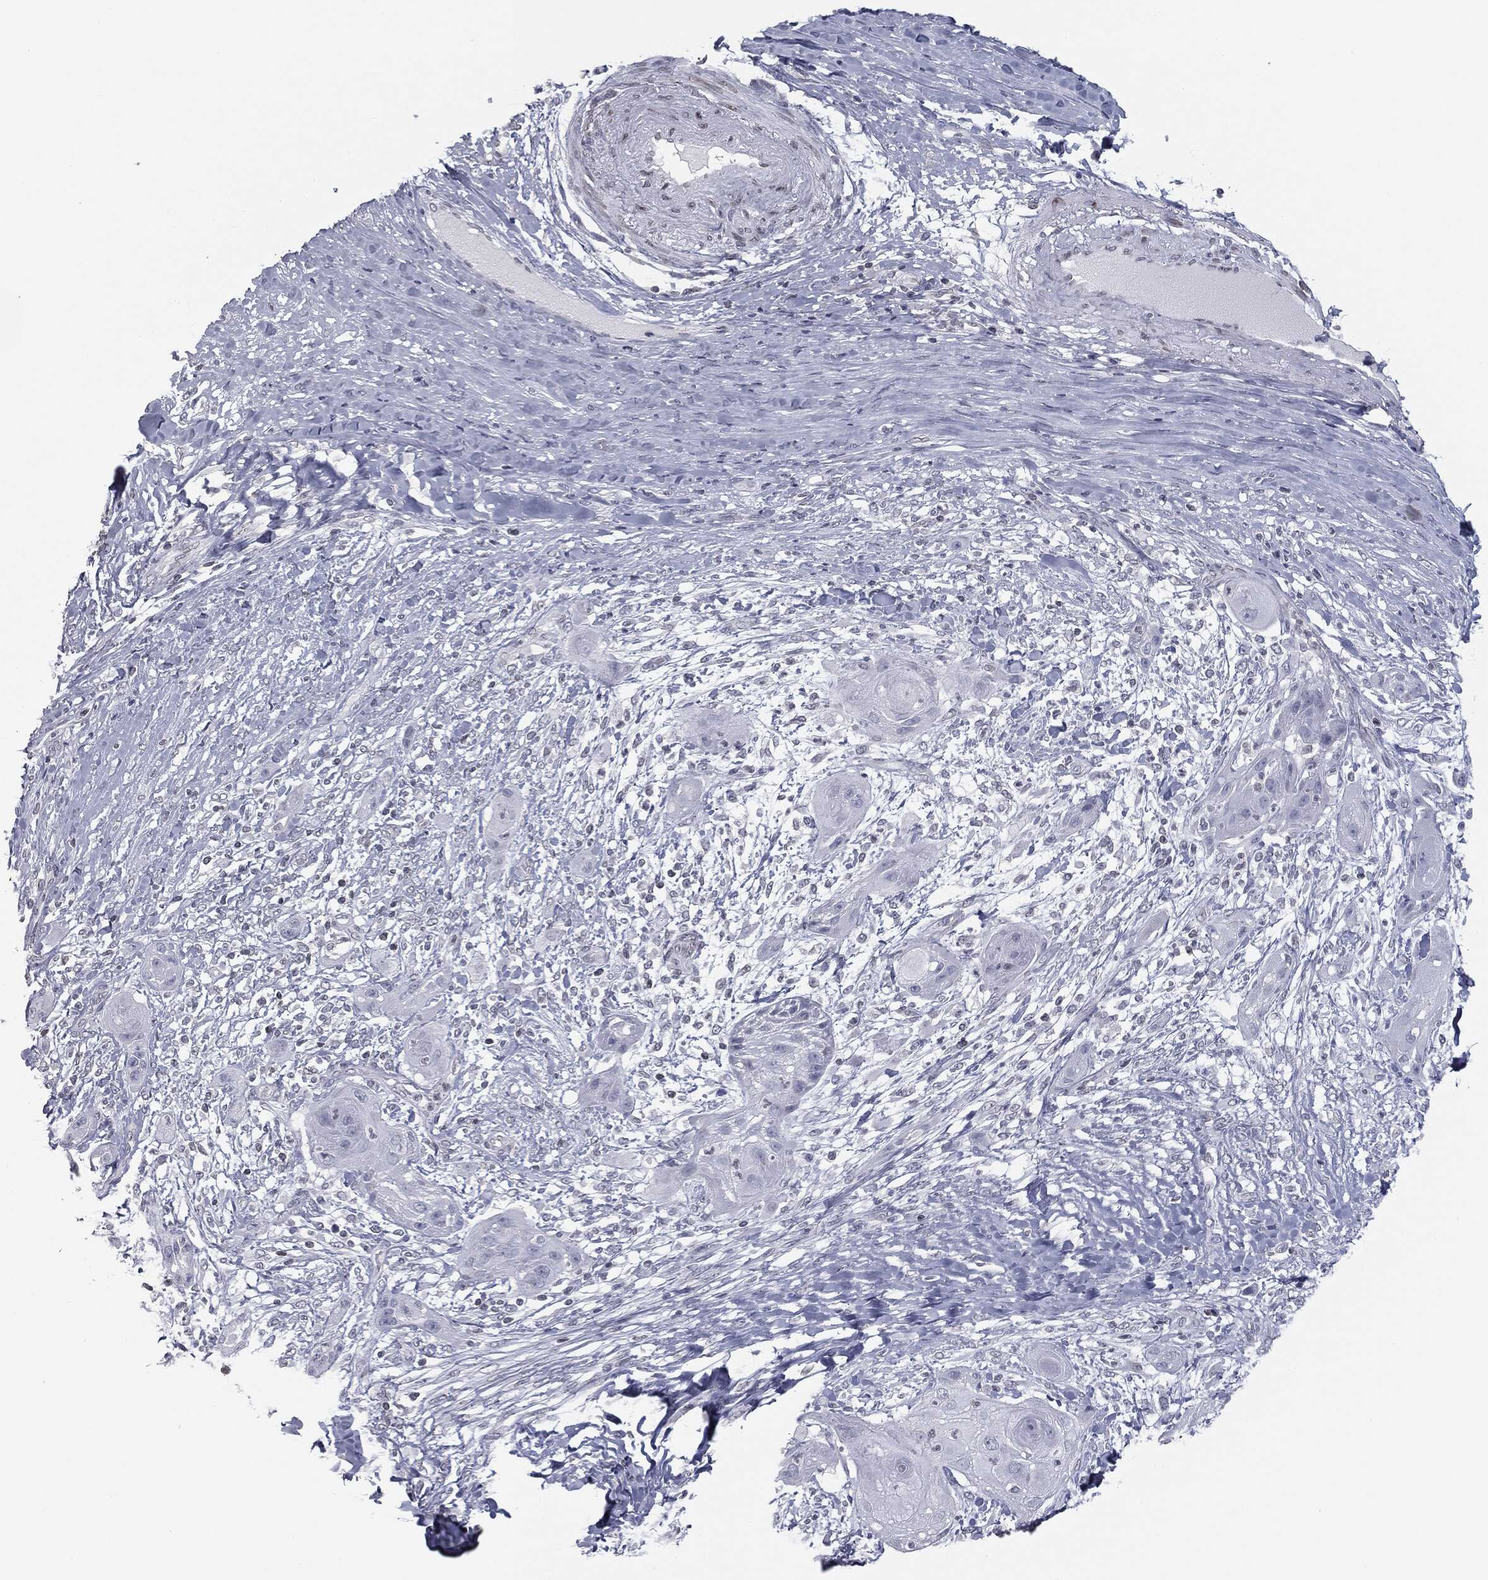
{"staining": {"intensity": "negative", "quantity": "none", "location": "none"}, "tissue": "skin cancer", "cell_type": "Tumor cells", "image_type": "cancer", "snomed": [{"axis": "morphology", "description": "Squamous cell carcinoma, NOS"}, {"axis": "topography", "description": "Skin"}], "caption": "Immunohistochemistry image of human skin cancer (squamous cell carcinoma) stained for a protein (brown), which reveals no expression in tumor cells.", "gene": "ALDOB", "patient": {"sex": "male", "age": 62}}